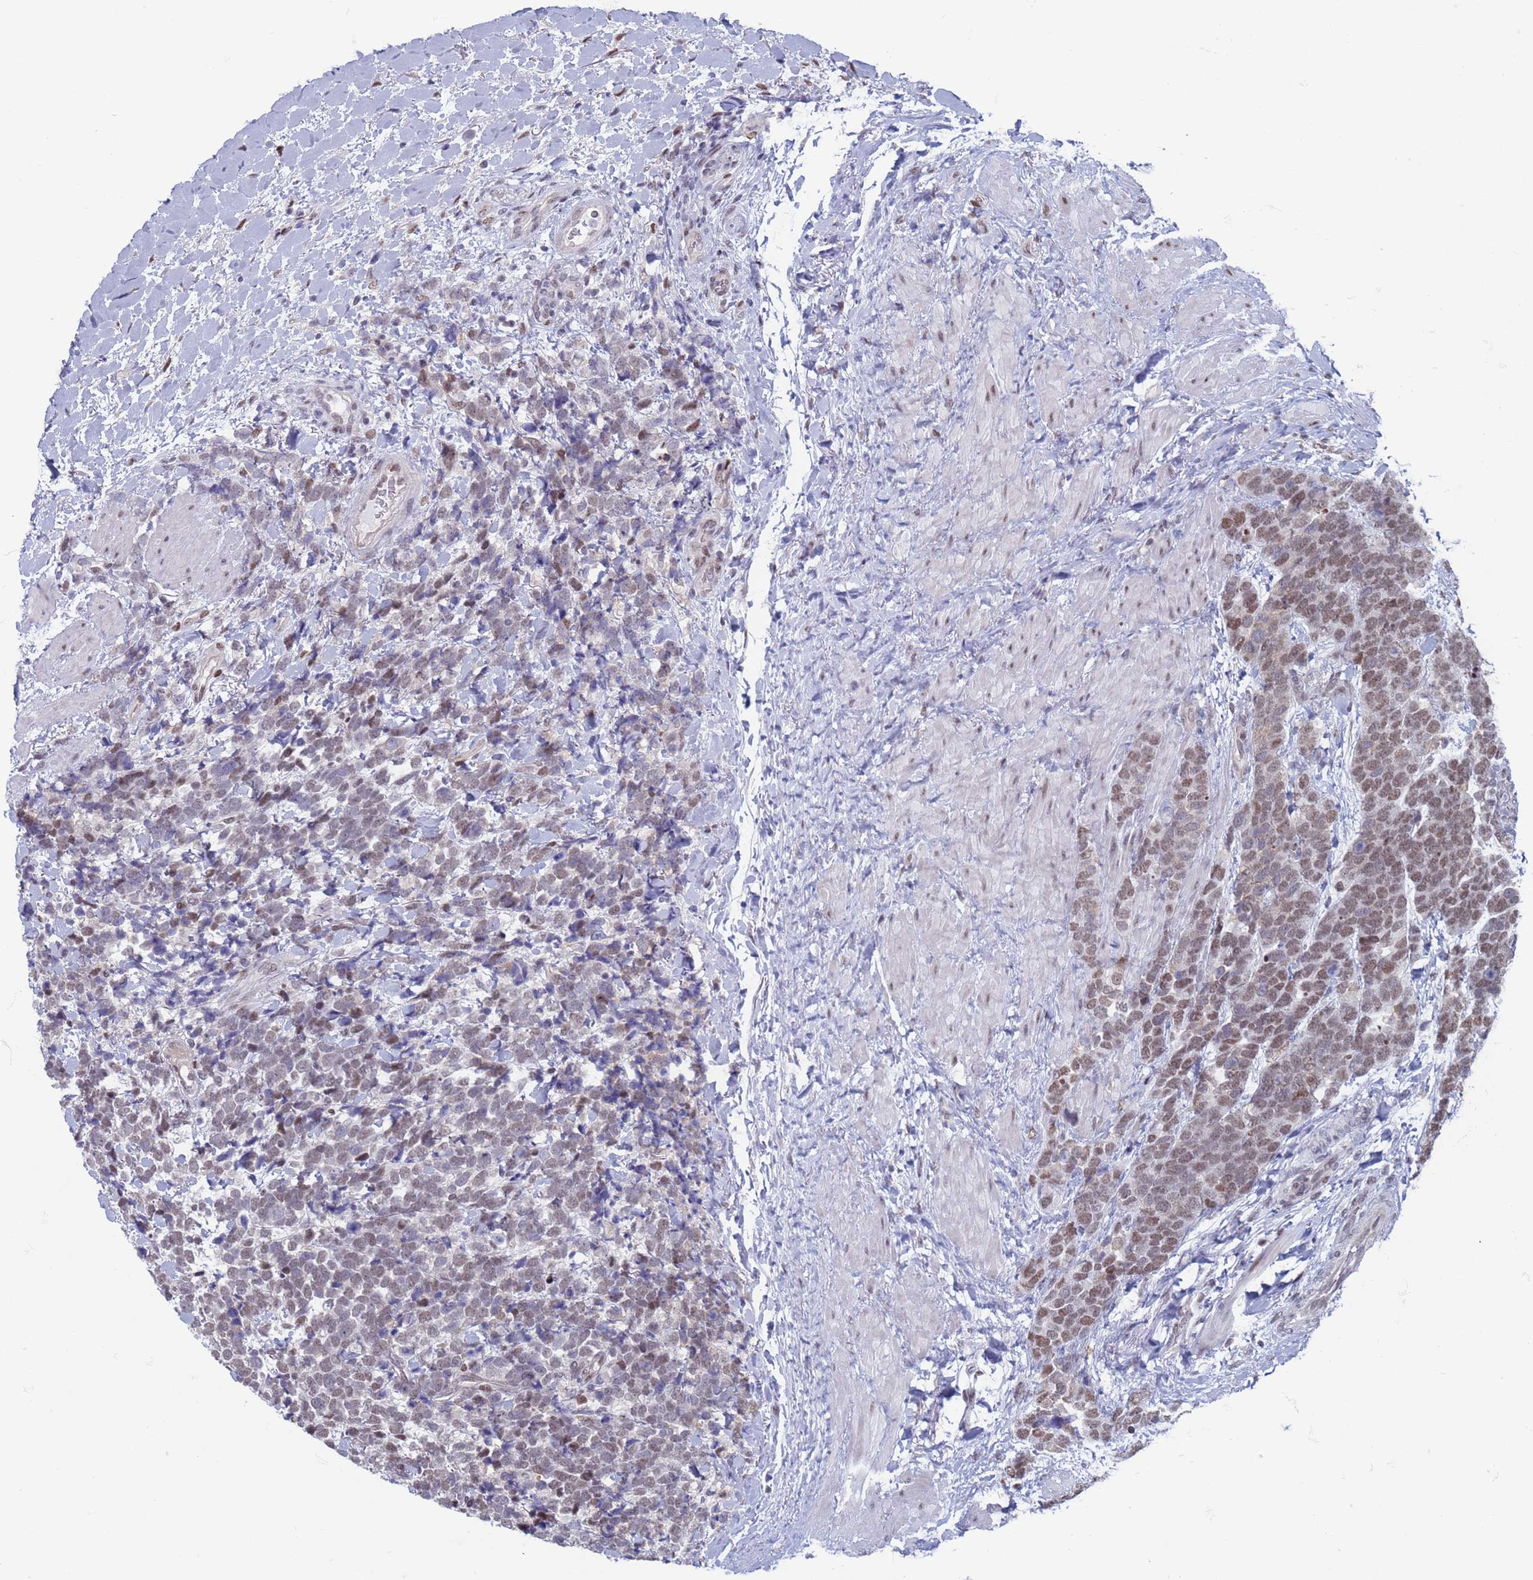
{"staining": {"intensity": "moderate", "quantity": "<25%", "location": "nuclear"}, "tissue": "urothelial cancer", "cell_type": "Tumor cells", "image_type": "cancer", "snomed": [{"axis": "morphology", "description": "Urothelial carcinoma, High grade"}, {"axis": "topography", "description": "Urinary bladder"}], "caption": "Urothelial cancer stained with a brown dye reveals moderate nuclear positive positivity in approximately <25% of tumor cells.", "gene": "SAE1", "patient": {"sex": "female", "age": 82}}